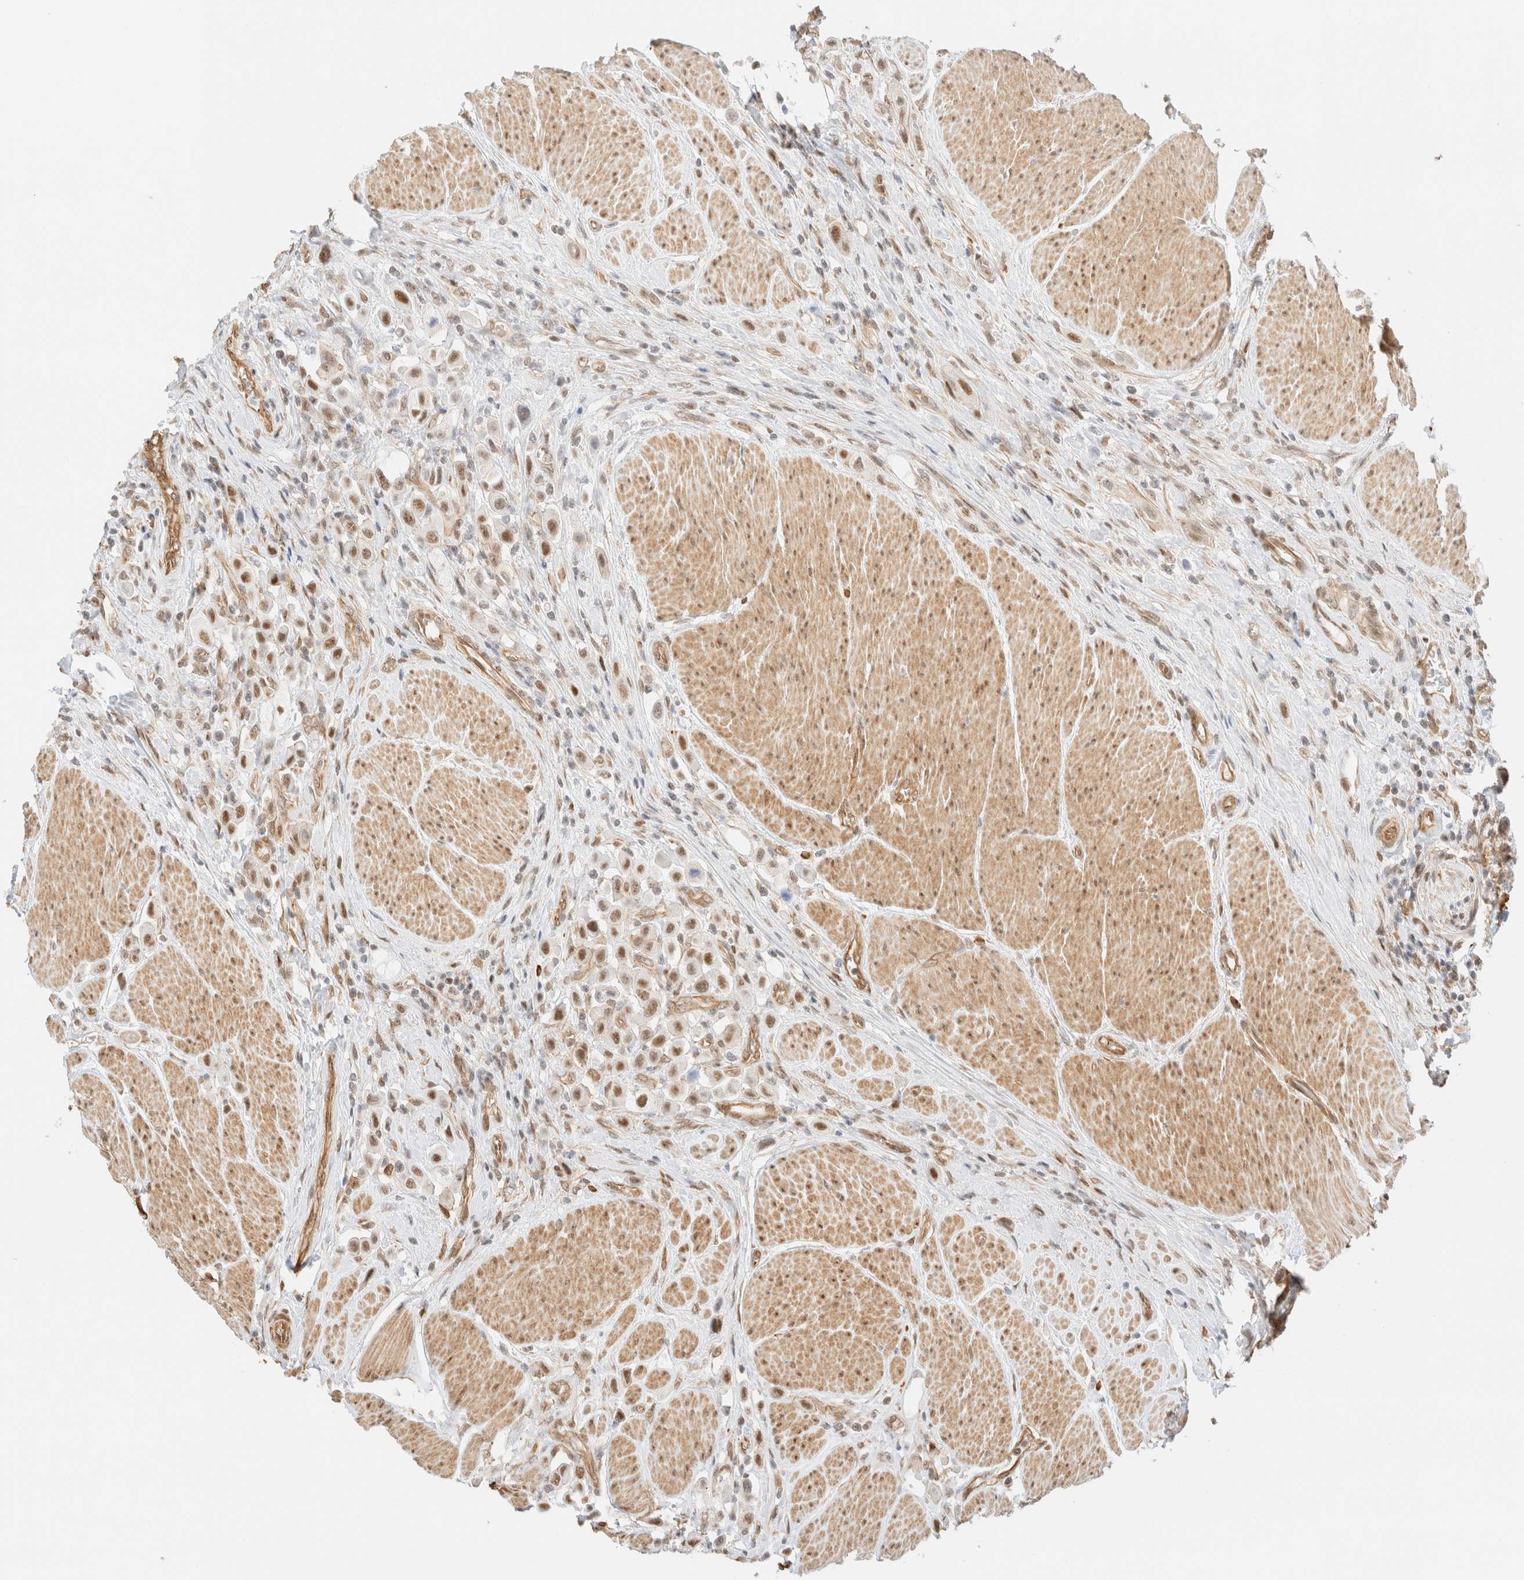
{"staining": {"intensity": "moderate", "quantity": ">75%", "location": "nuclear"}, "tissue": "urothelial cancer", "cell_type": "Tumor cells", "image_type": "cancer", "snomed": [{"axis": "morphology", "description": "Urothelial carcinoma, High grade"}, {"axis": "topography", "description": "Urinary bladder"}], "caption": "Immunohistochemical staining of human high-grade urothelial carcinoma demonstrates medium levels of moderate nuclear protein staining in approximately >75% of tumor cells.", "gene": "ARID5A", "patient": {"sex": "male", "age": 50}}